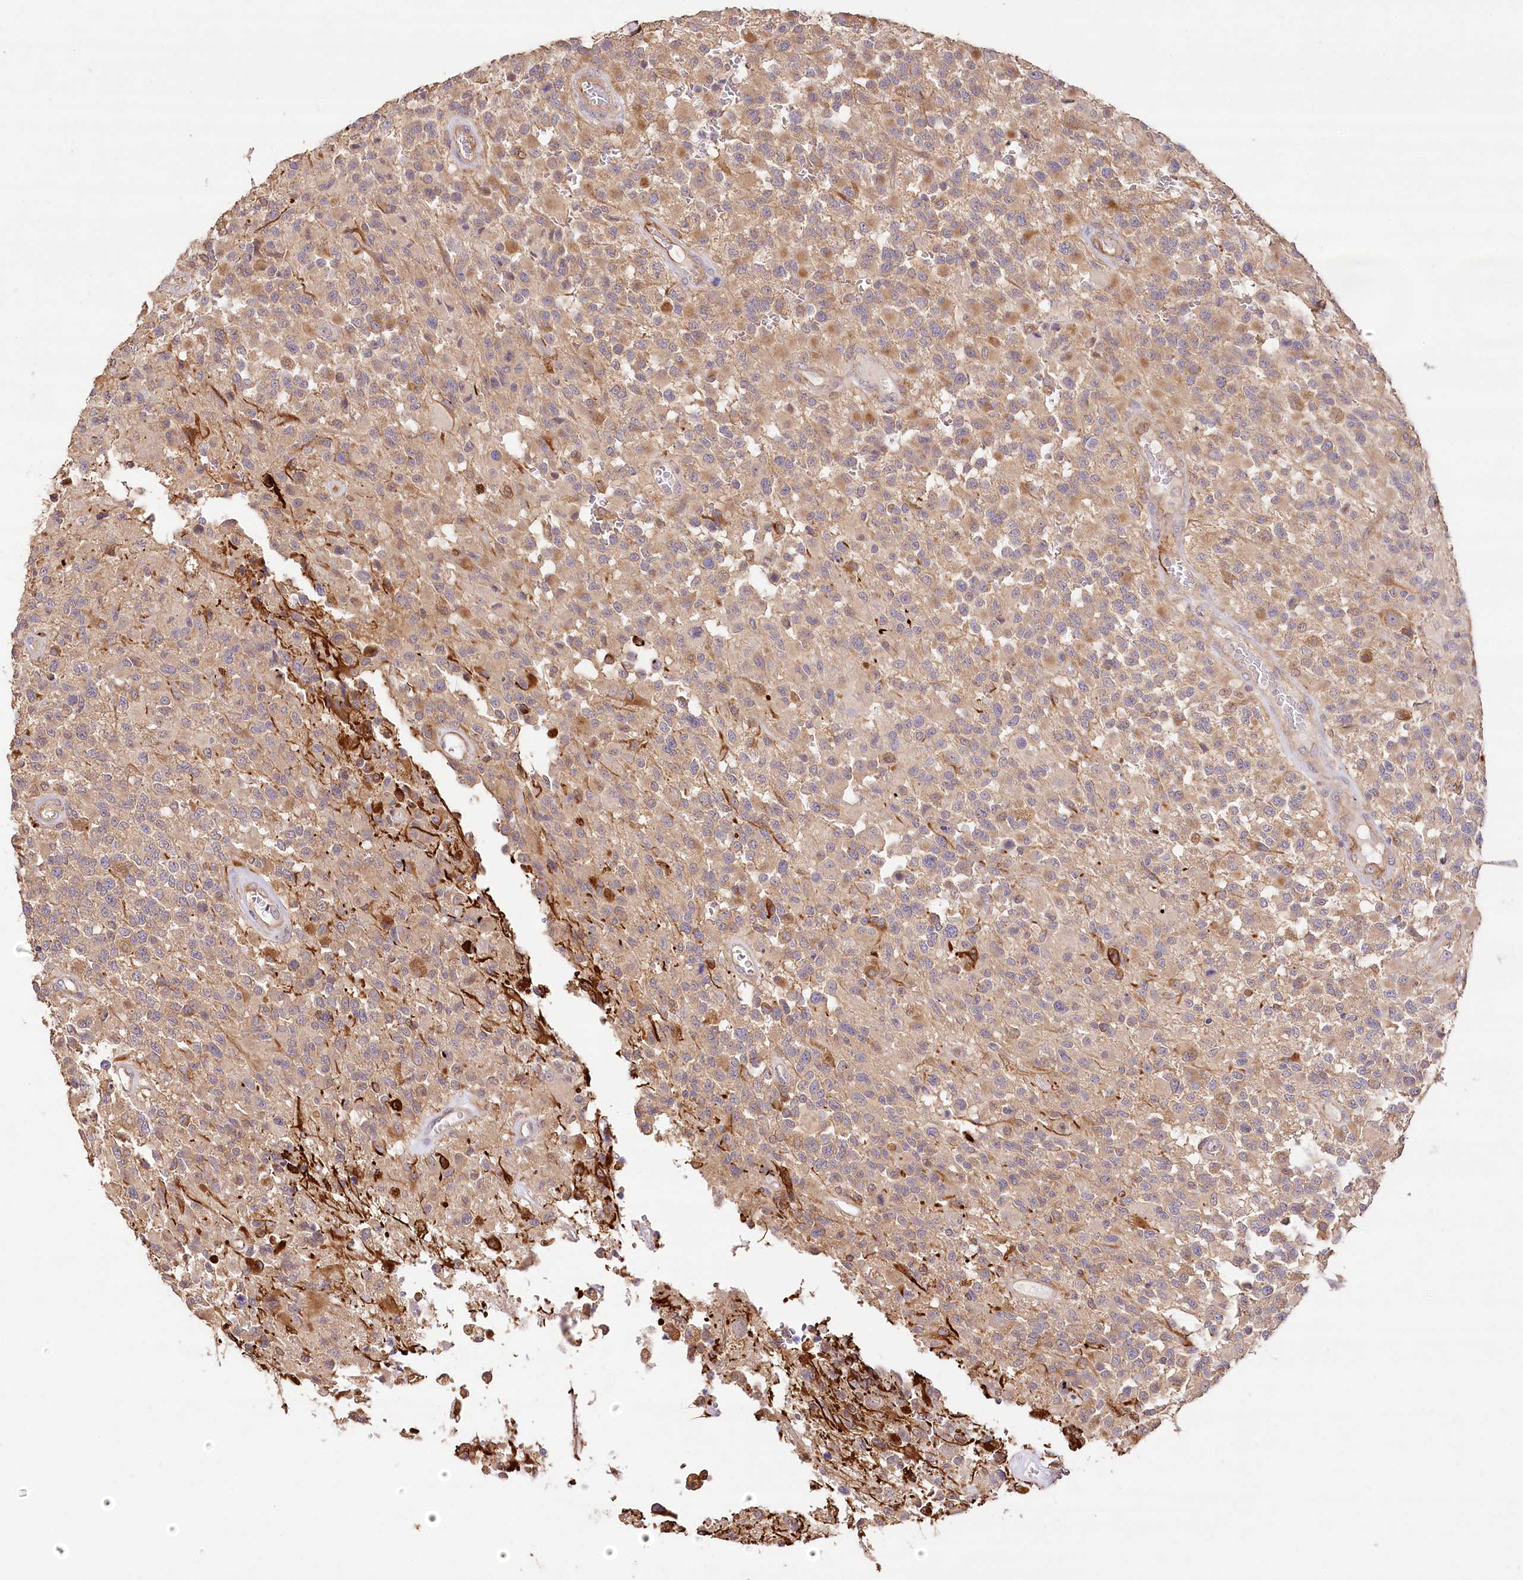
{"staining": {"intensity": "moderate", "quantity": "25%-75%", "location": "cytoplasmic/membranous"}, "tissue": "glioma", "cell_type": "Tumor cells", "image_type": "cancer", "snomed": [{"axis": "morphology", "description": "Glioma, malignant, High grade"}, {"axis": "morphology", "description": "Glioblastoma, NOS"}, {"axis": "topography", "description": "Brain"}], "caption": "Protein staining demonstrates moderate cytoplasmic/membranous staining in approximately 25%-75% of tumor cells in glioblastoma.", "gene": "DMXL1", "patient": {"sex": "male", "age": 60}}